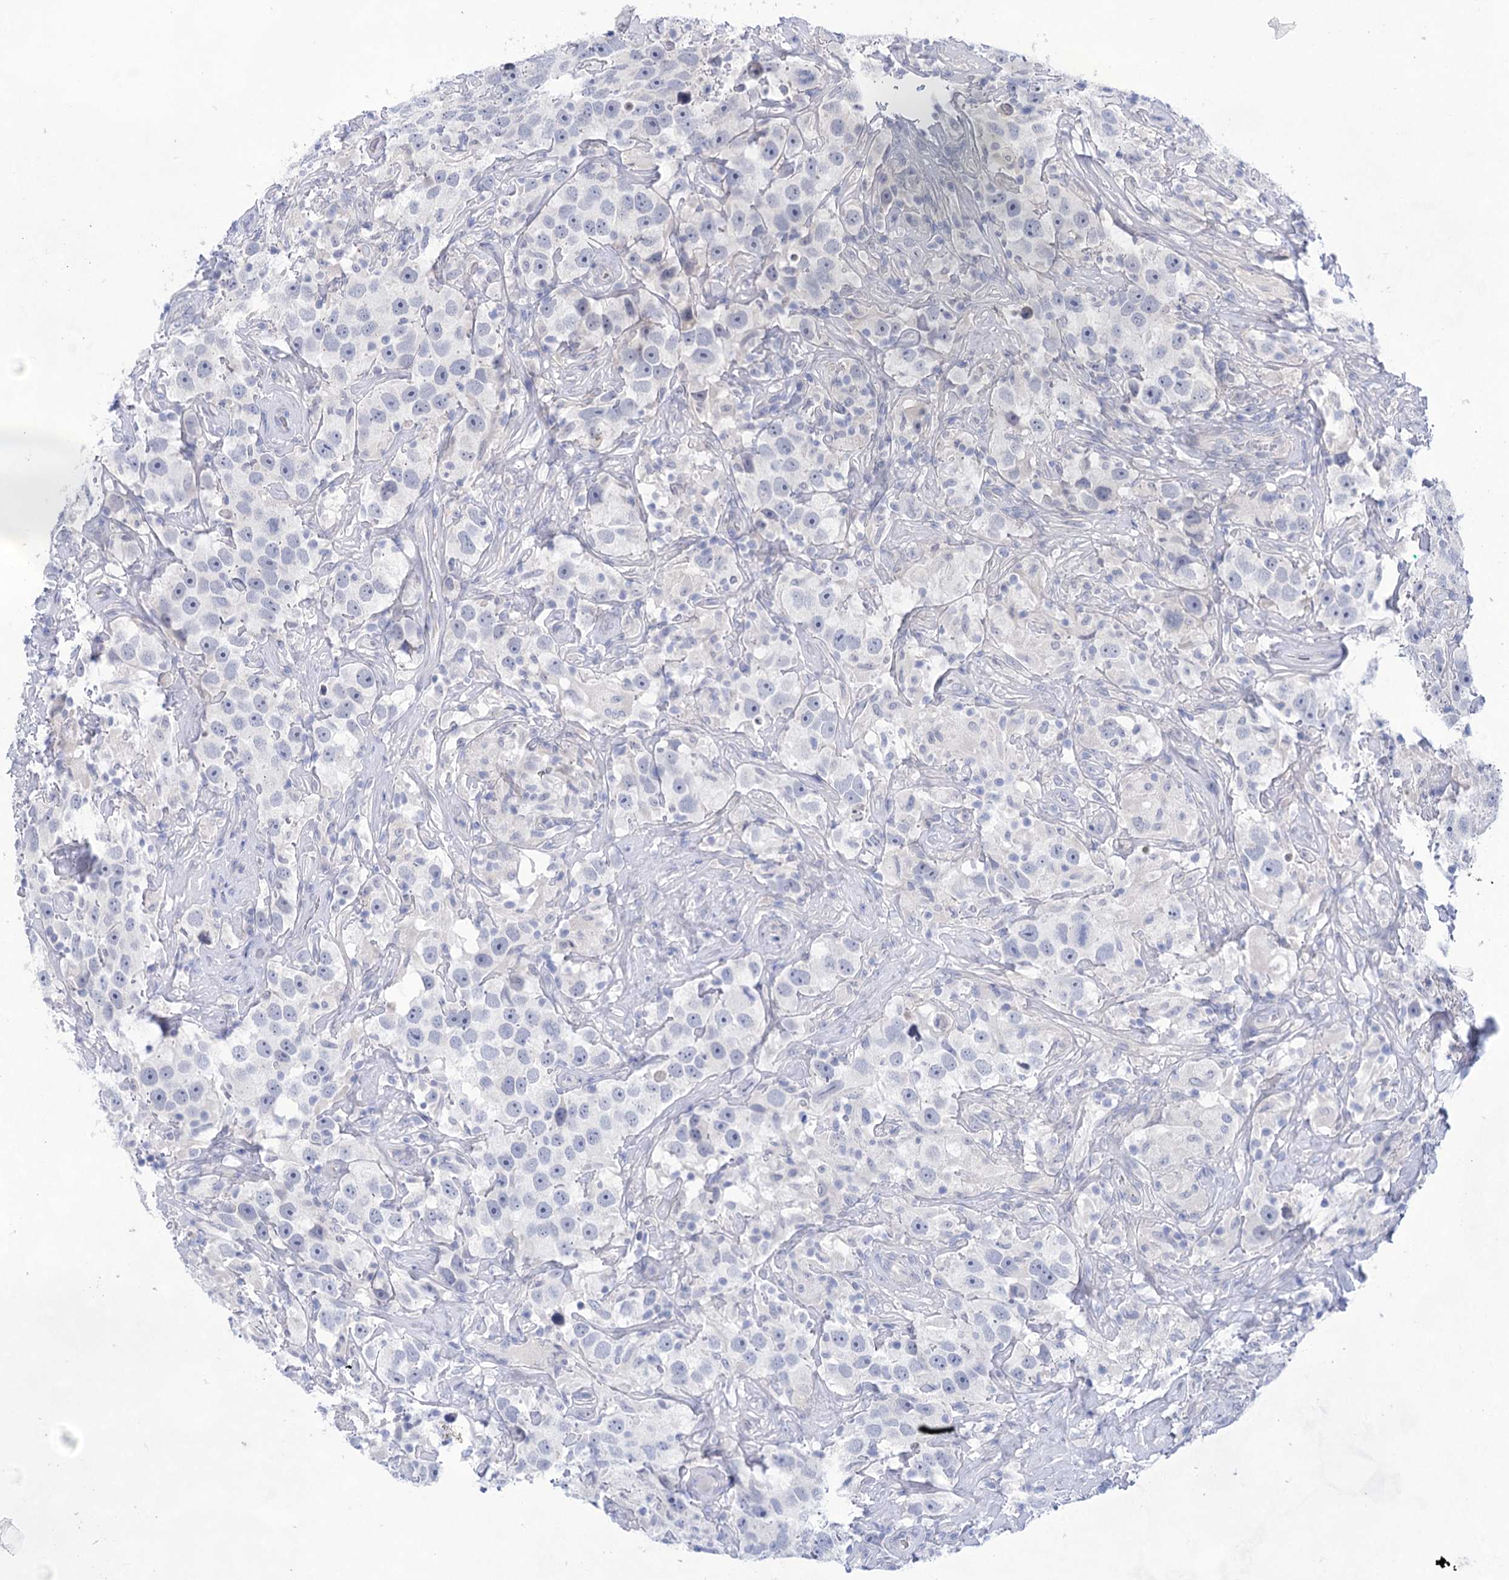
{"staining": {"intensity": "negative", "quantity": "none", "location": "none"}, "tissue": "testis cancer", "cell_type": "Tumor cells", "image_type": "cancer", "snomed": [{"axis": "morphology", "description": "Seminoma, NOS"}, {"axis": "topography", "description": "Testis"}], "caption": "Testis seminoma was stained to show a protein in brown. There is no significant expression in tumor cells. The staining is performed using DAB (3,3'-diaminobenzidine) brown chromogen with nuclei counter-stained in using hematoxylin.", "gene": "LALBA", "patient": {"sex": "male", "age": 49}}